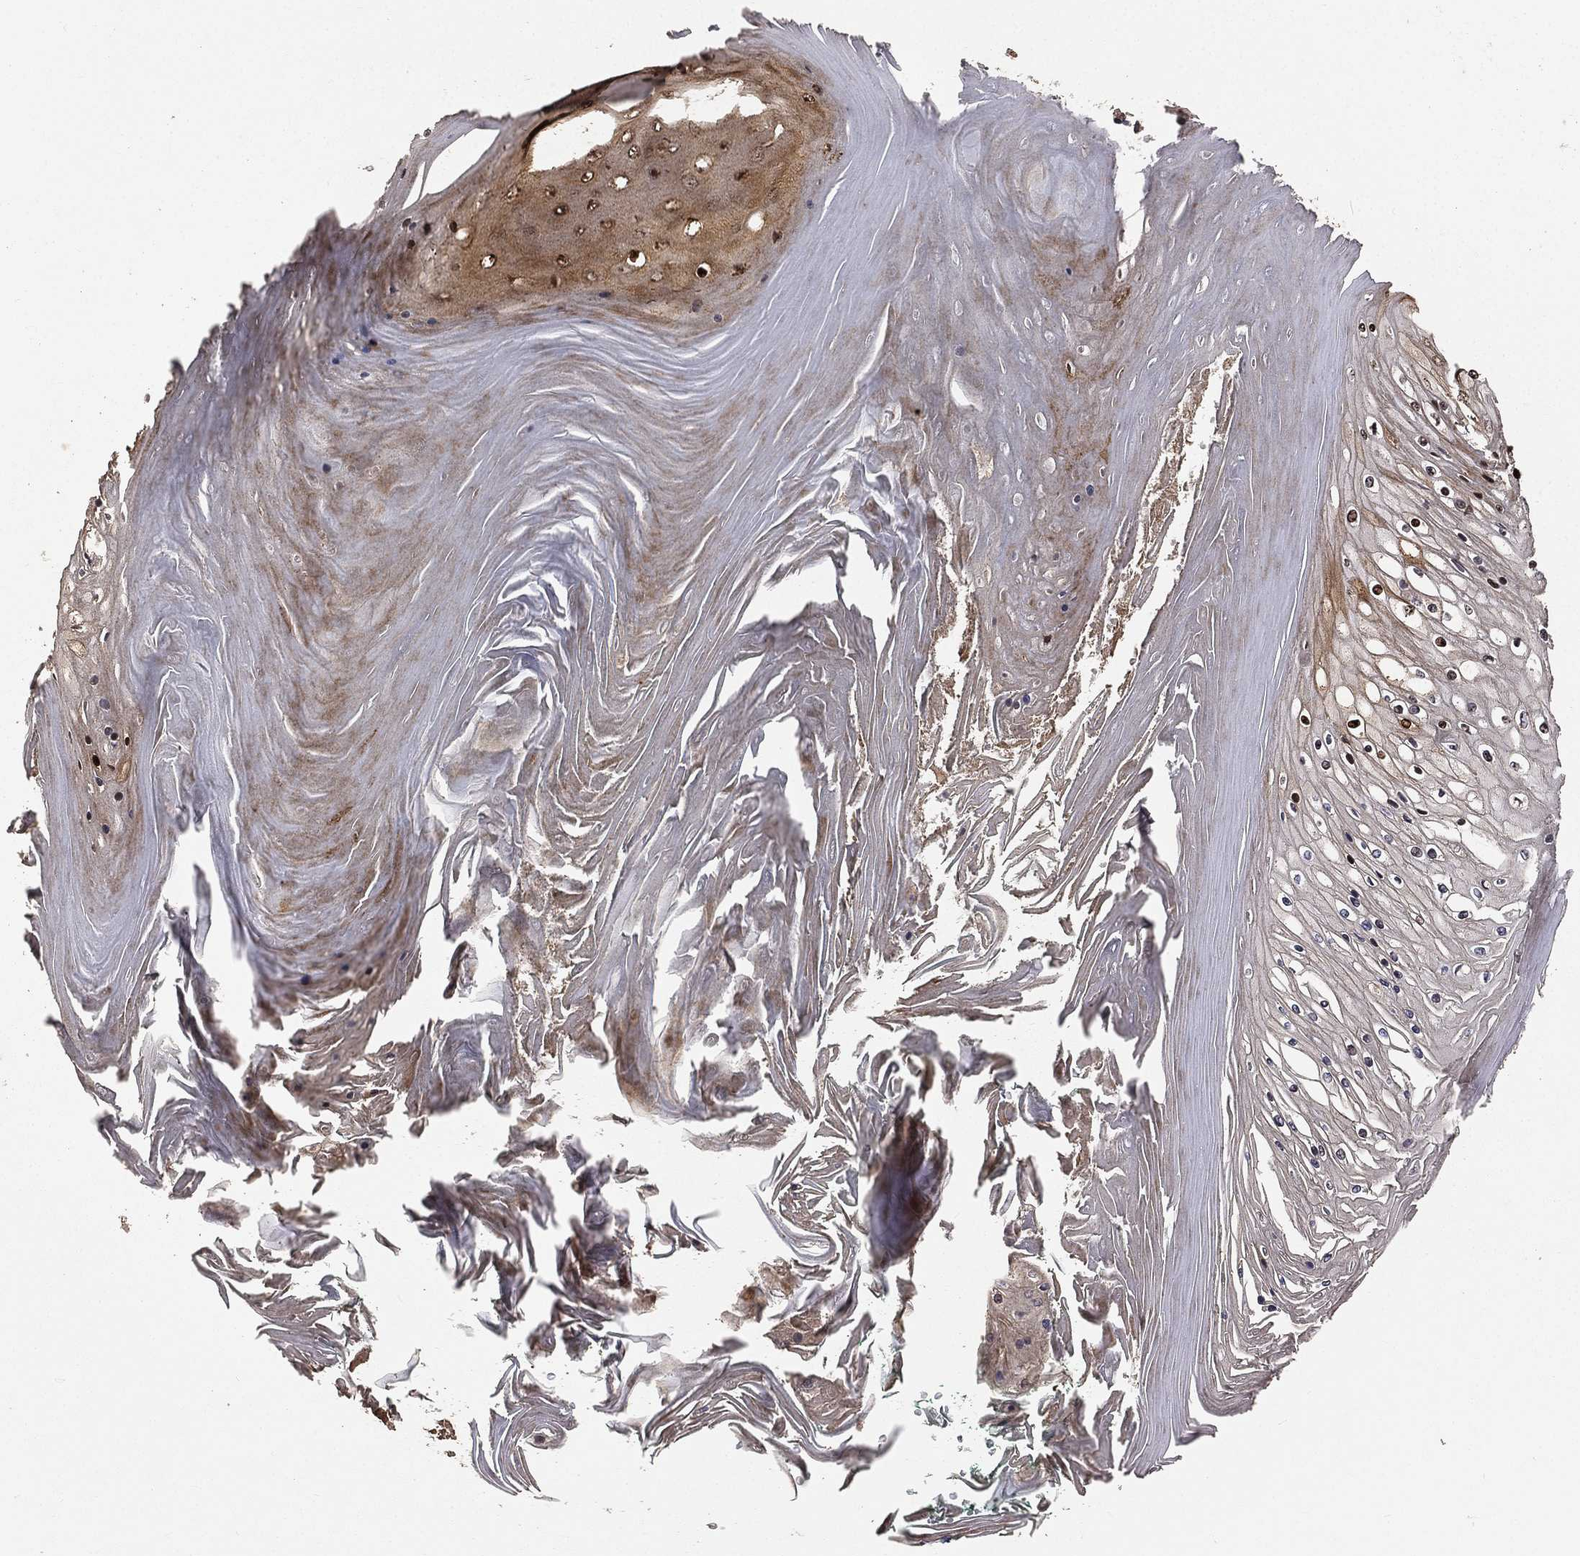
{"staining": {"intensity": "strong", "quantity": "25%-75%", "location": "cytoplasmic/membranous,nuclear"}, "tissue": "skin cancer", "cell_type": "Tumor cells", "image_type": "cancer", "snomed": [{"axis": "morphology", "description": "Squamous cell carcinoma, NOS"}, {"axis": "topography", "description": "Skin"}], "caption": "Immunohistochemical staining of squamous cell carcinoma (skin) reveals high levels of strong cytoplasmic/membranous and nuclear protein expression in approximately 25%-75% of tumor cells.", "gene": "MAPK1", "patient": {"sex": "male", "age": 62}}